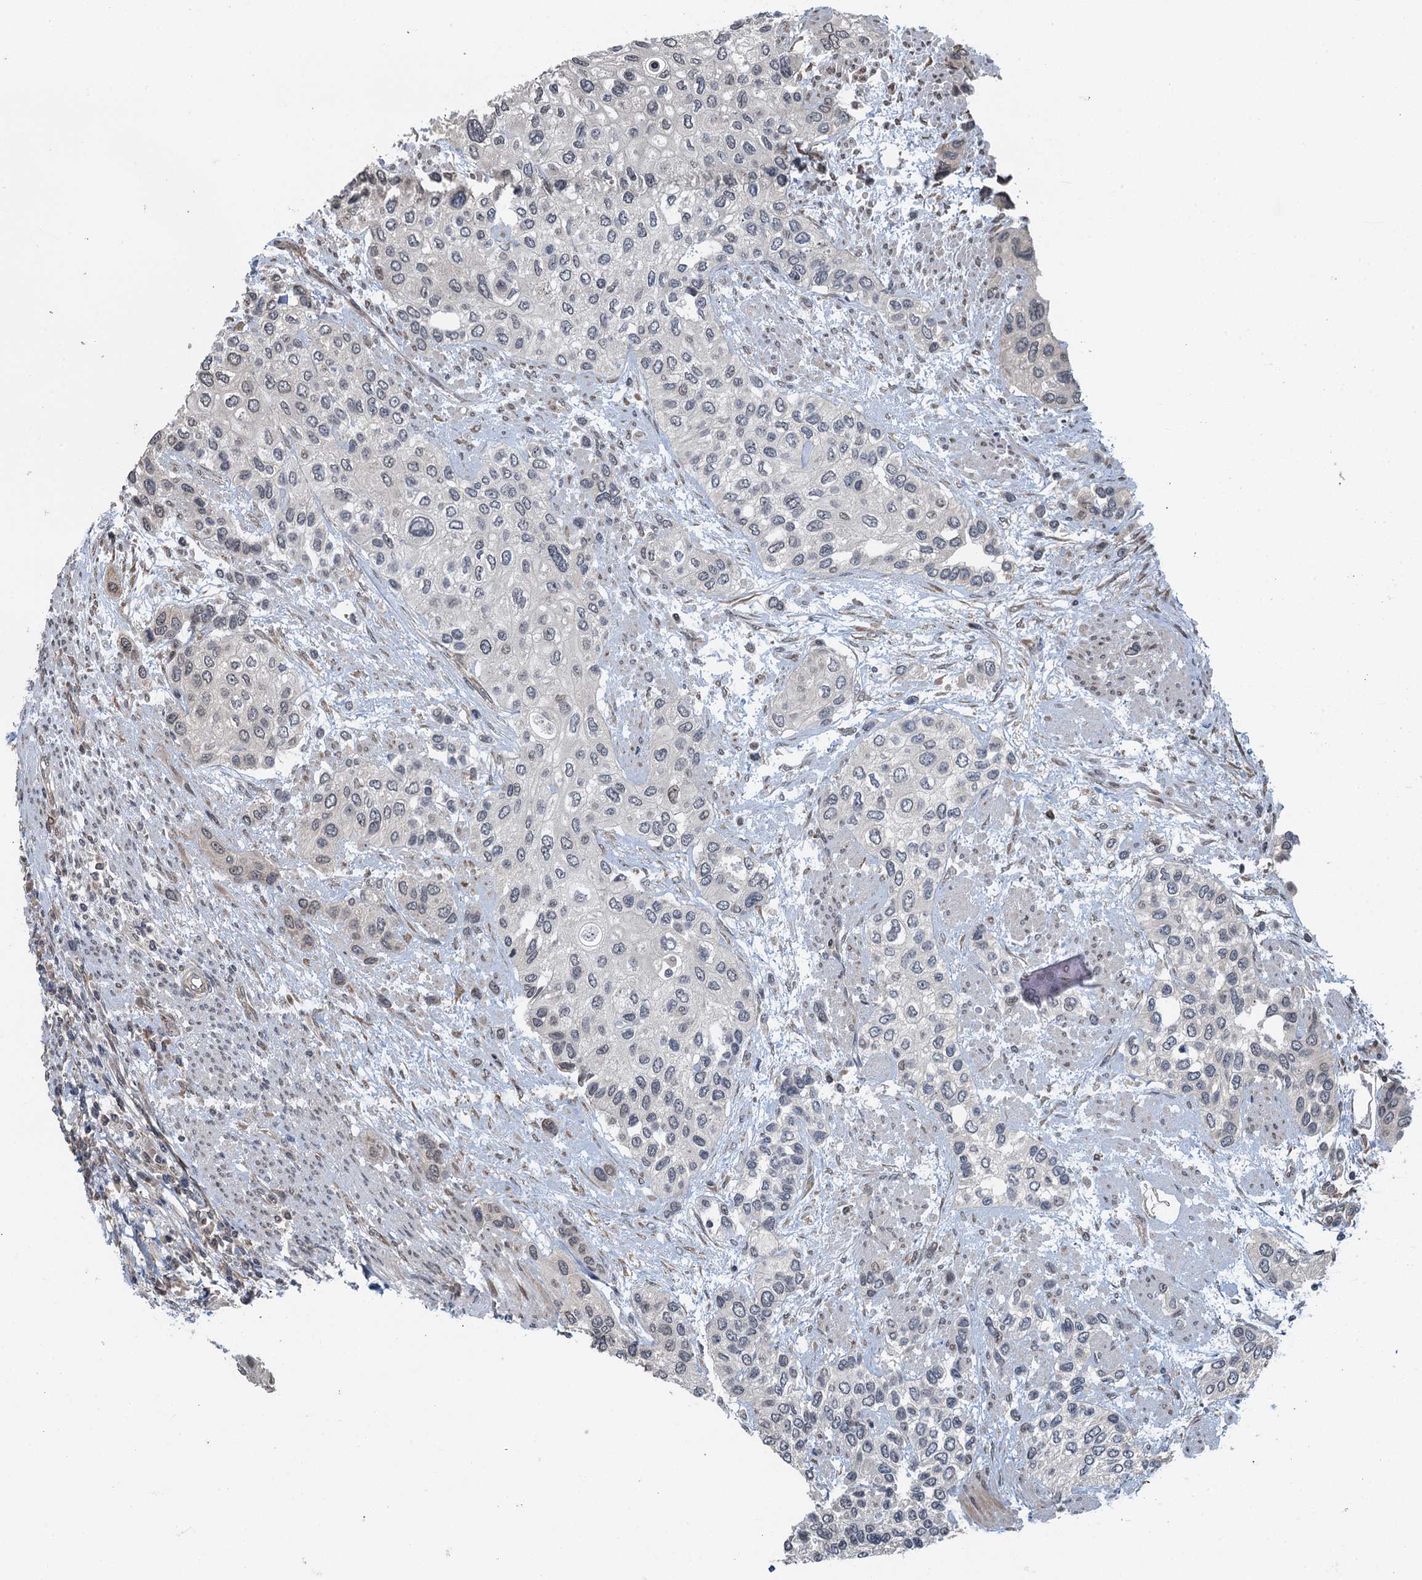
{"staining": {"intensity": "negative", "quantity": "none", "location": "none"}, "tissue": "urothelial cancer", "cell_type": "Tumor cells", "image_type": "cancer", "snomed": [{"axis": "morphology", "description": "Normal tissue, NOS"}, {"axis": "morphology", "description": "Urothelial carcinoma, High grade"}, {"axis": "topography", "description": "Vascular tissue"}, {"axis": "topography", "description": "Urinary bladder"}], "caption": "High-grade urothelial carcinoma stained for a protein using immunohistochemistry reveals no positivity tumor cells.", "gene": "WHAMM", "patient": {"sex": "female", "age": 56}}